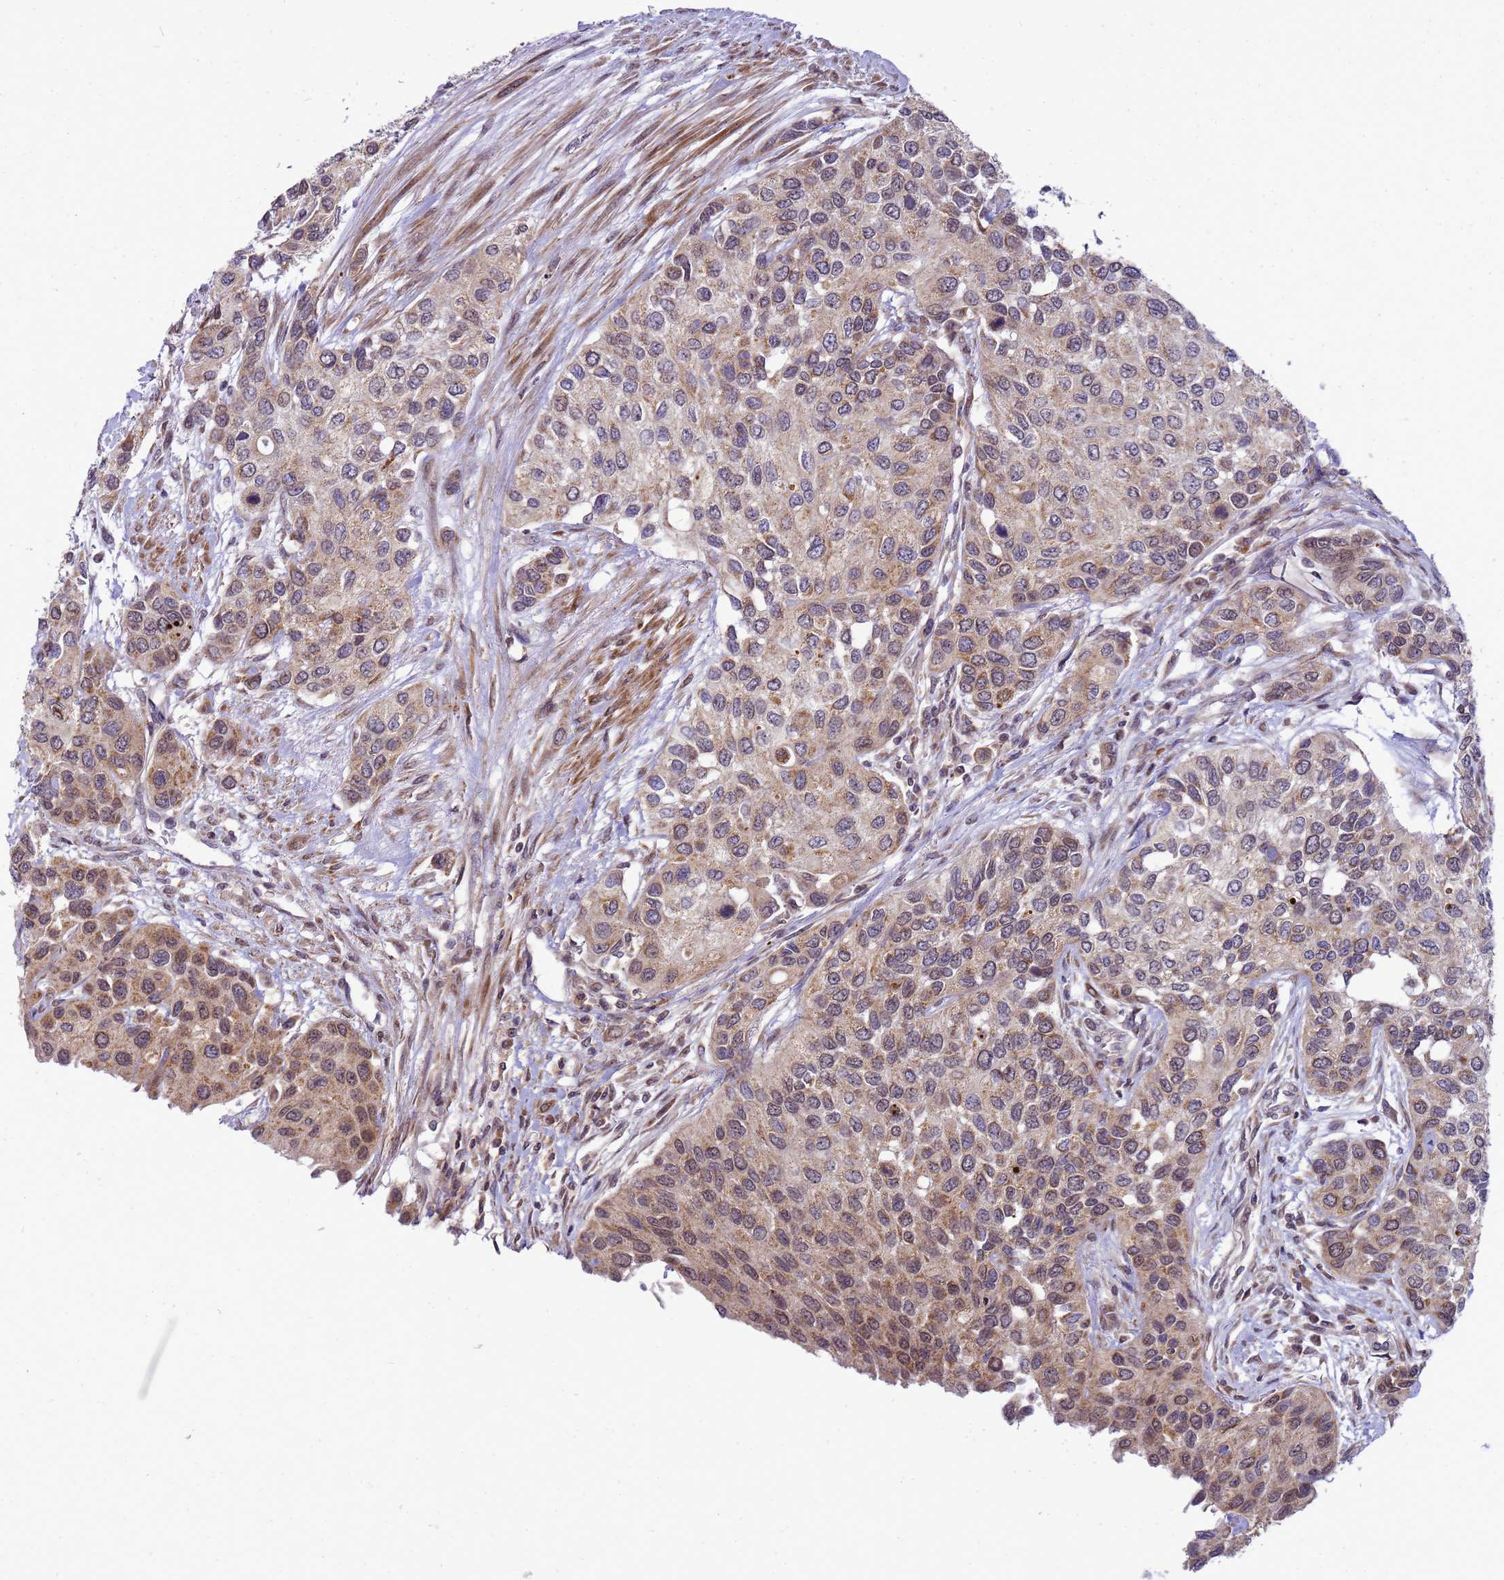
{"staining": {"intensity": "moderate", "quantity": ">75%", "location": "cytoplasmic/membranous"}, "tissue": "urothelial cancer", "cell_type": "Tumor cells", "image_type": "cancer", "snomed": [{"axis": "morphology", "description": "Normal tissue, NOS"}, {"axis": "morphology", "description": "Urothelial carcinoma, High grade"}, {"axis": "topography", "description": "Vascular tissue"}, {"axis": "topography", "description": "Urinary bladder"}], "caption": "Human urothelial cancer stained with a protein marker reveals moderate staining in tumor cells.", "gene": "C12orf43", "patient": {"sex": "female", "age": 56}}